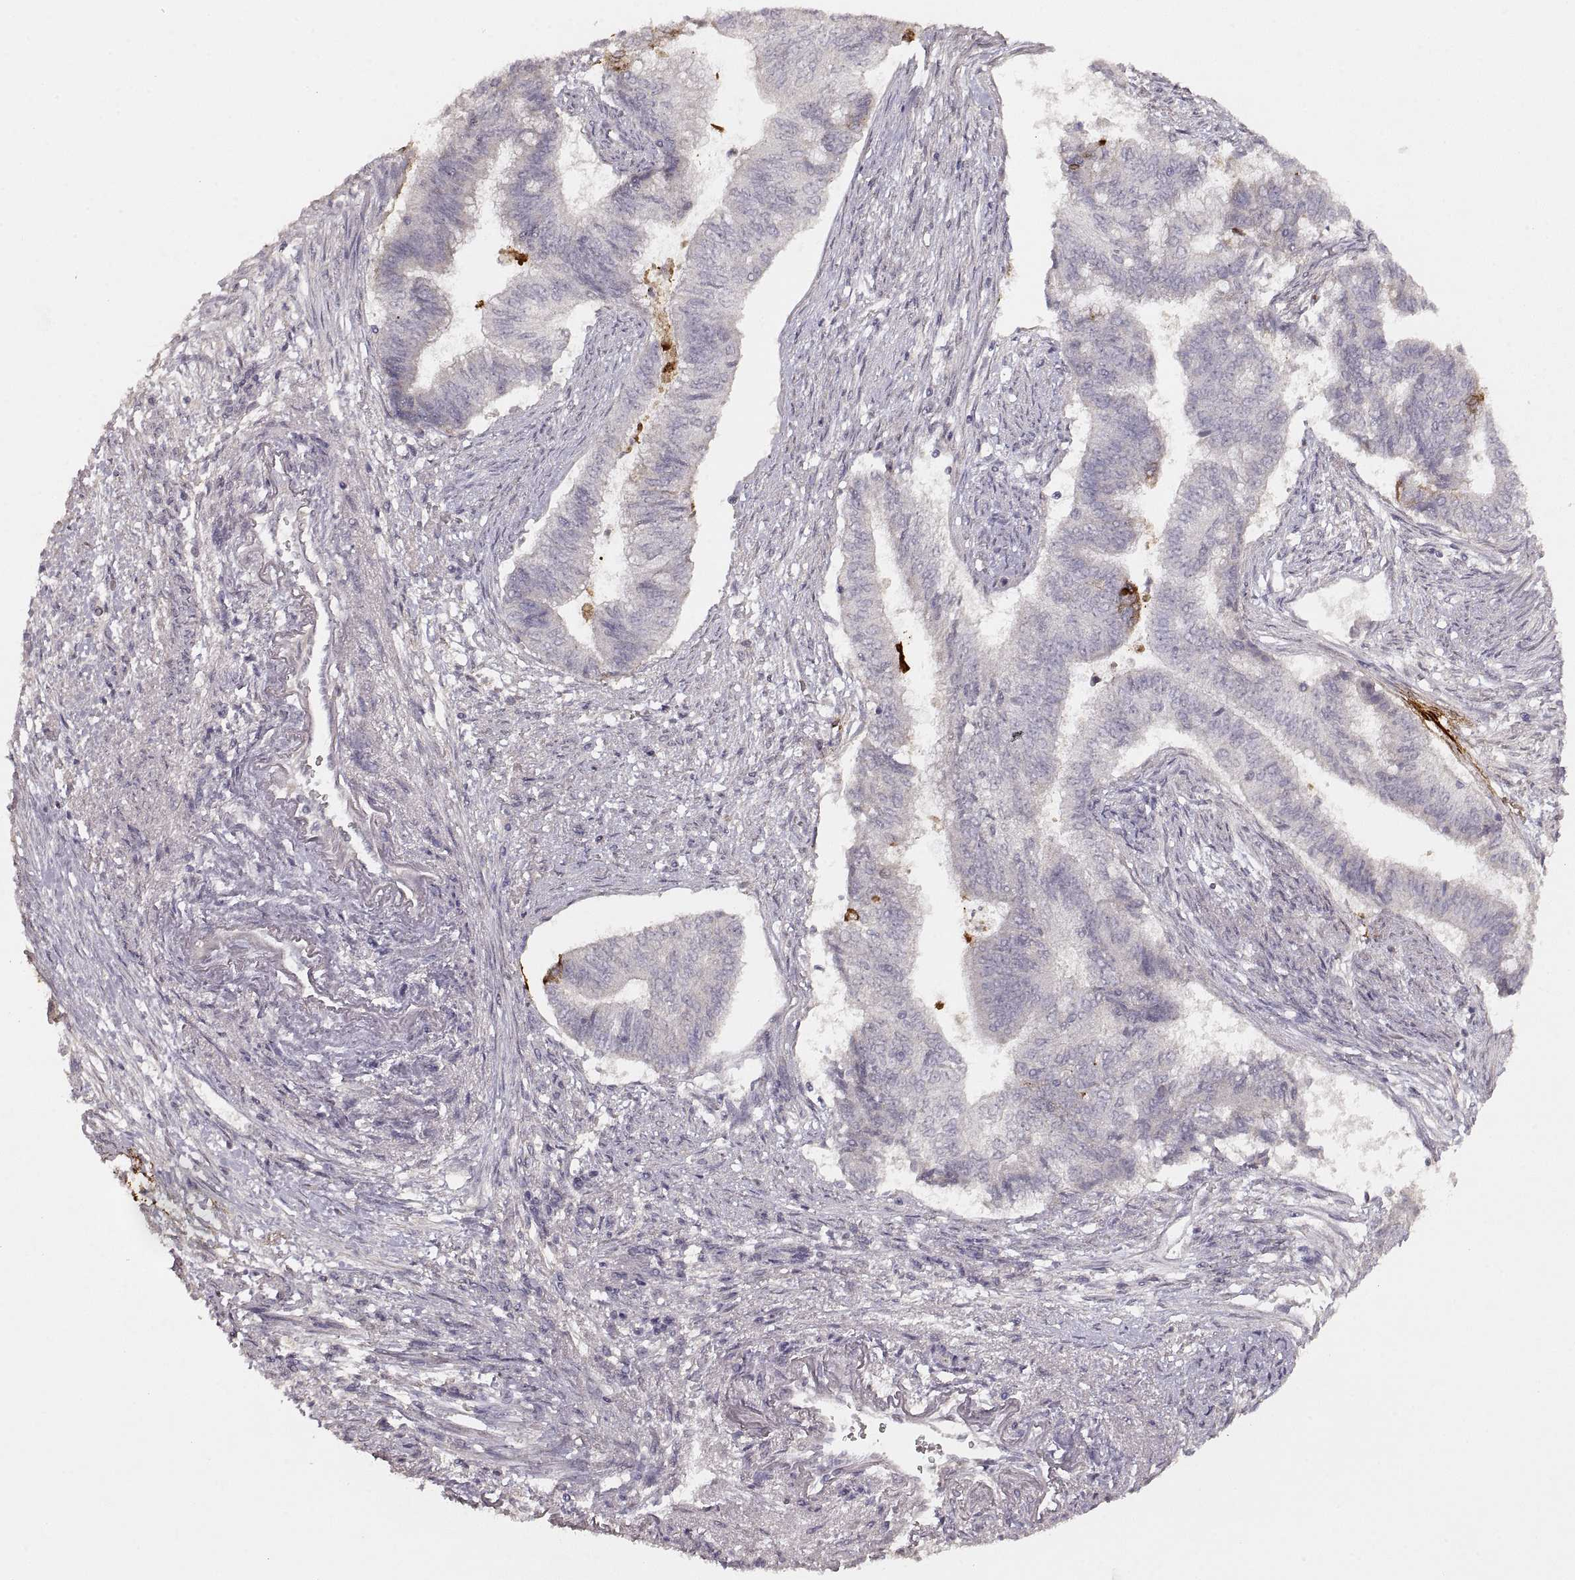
{"staining": {"intensity": "strong", "quantity": "<25%", "location": "cytoplasmic/membranous"}, "tissue": "endometrial cancer", "cell_type": "Tumor cells", "image_type": "cancer", "snomed": [{"axis": "morphology", "description": "Adenocarcinoma, NOS"}, {"axis": "topography", "description": "Endometrium"}], "caption": "Tumor cells exhibit medium levels of strong cytoplasmic/membranous staining in approximately <25% of cells in adenocarcinoma (endometrial). The protein is shown in brown color, while the nuclei are stained blue.", "gene": "LAMC2", "patient": {"sex": "female", "age": 65}}